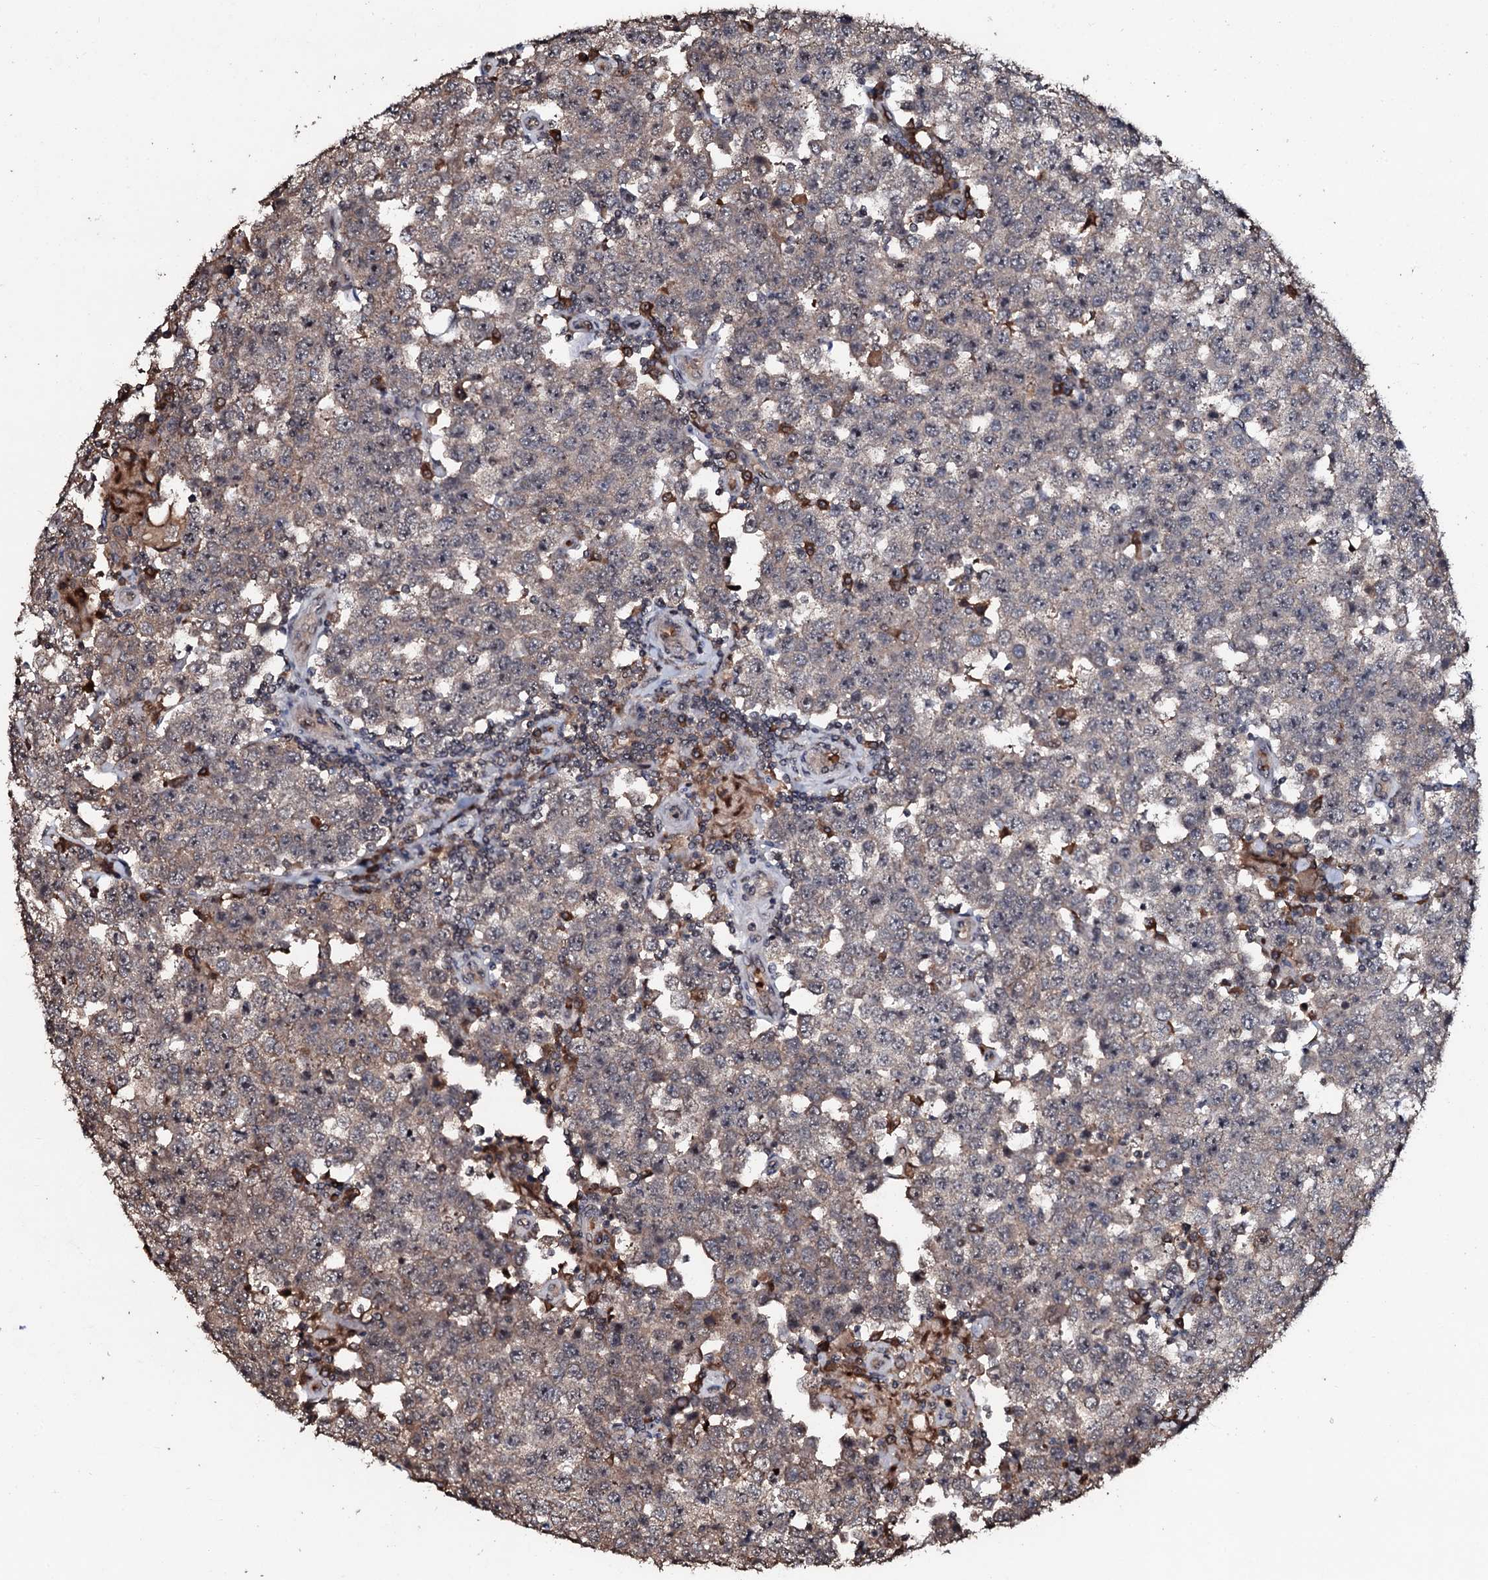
{"staining": {"intensity": "weak", "quantity": "<25%", "location": "cytoplasmic/membranous,nuclear"}, "tissue": "testis cancer", "cell_type": "Tumor cells", "image_type": "cancer", "snomed": [{"axis": "morphology", "description": "Seminoma, NOS"}, {"axis": "topography", "description": "Testis"}], "caption": "Immunohistochemistry of human testis cancer exhibits no staining in tumor cells.", "gene": "SUPT7L", "patient": {"sex": "male", "age": 28}}